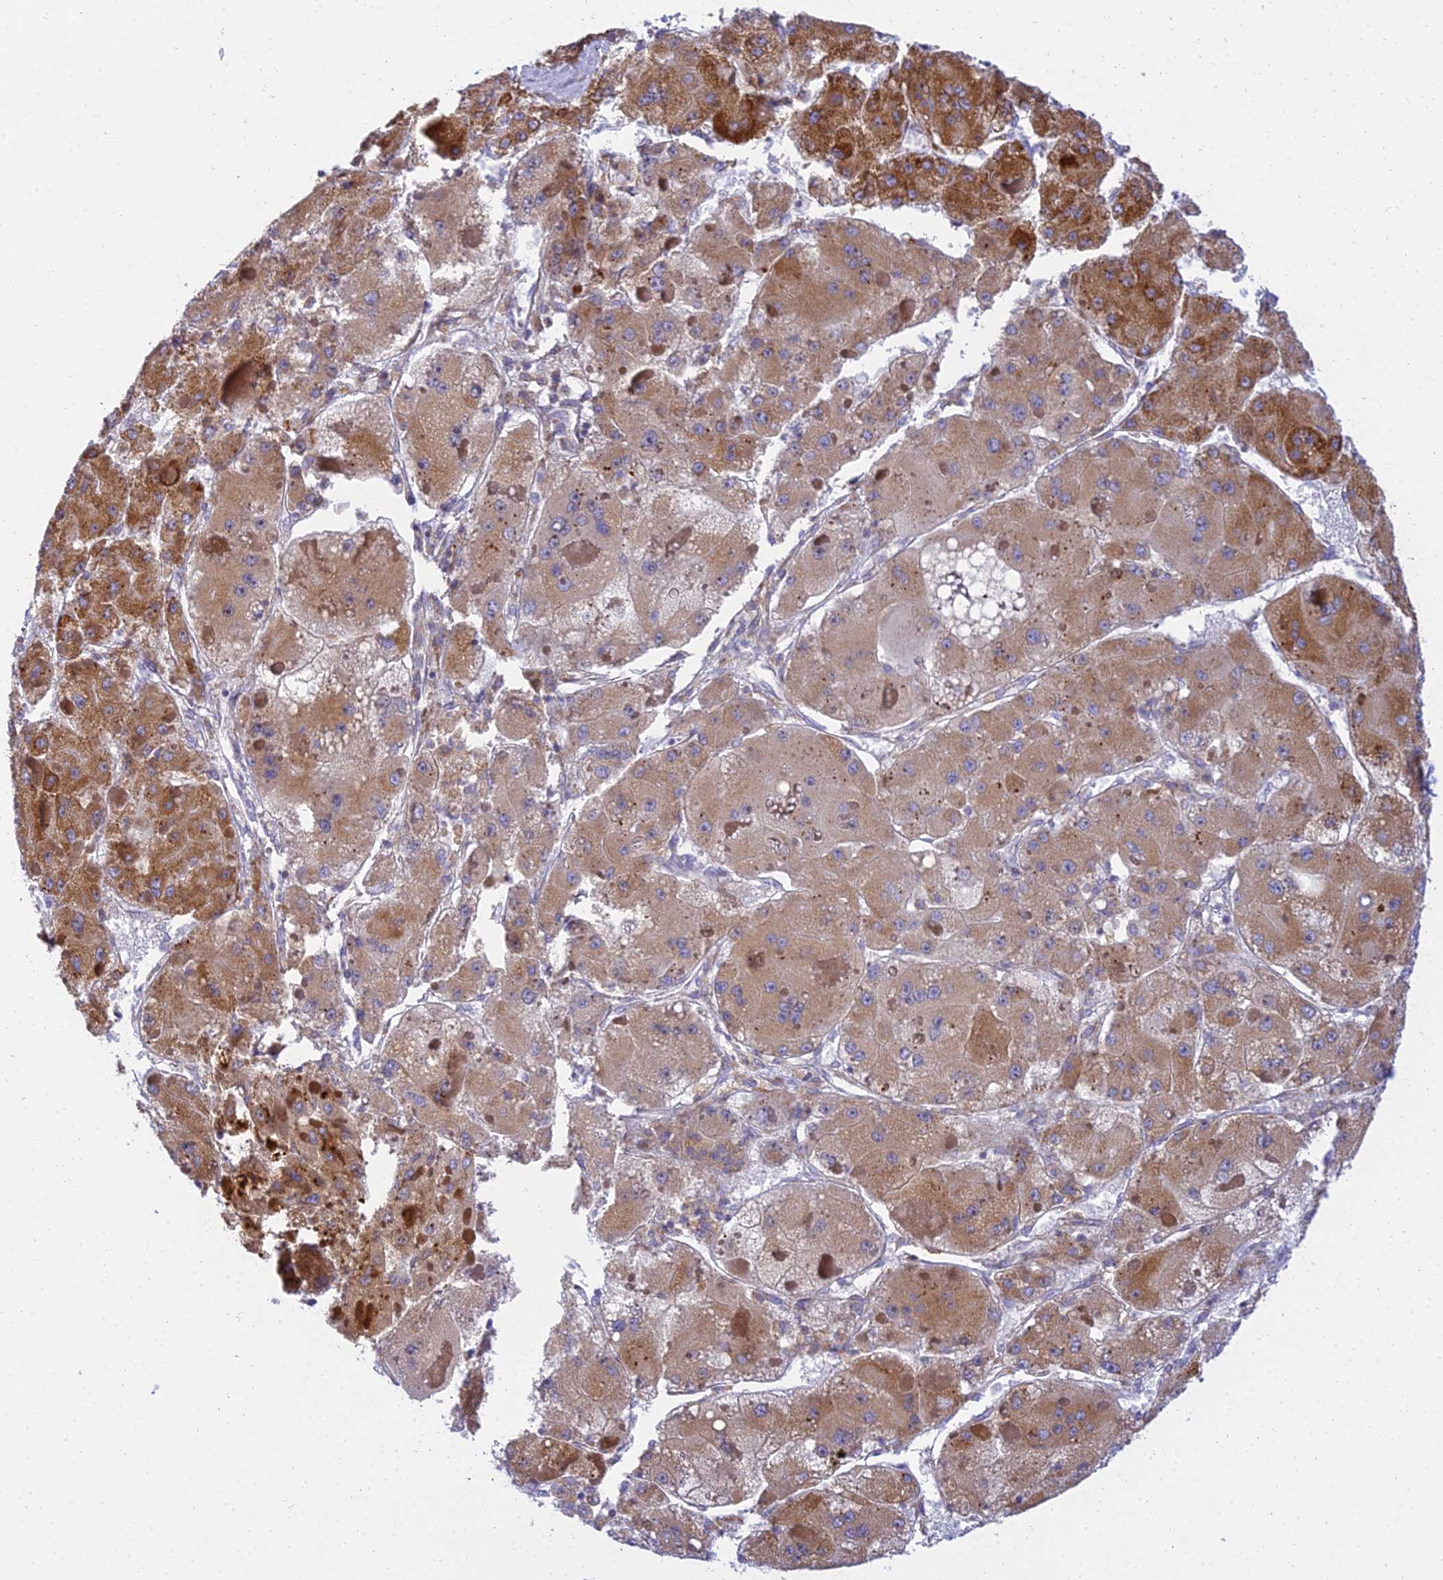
{"staining": {"intensity": "moderate", "quantity": ">75%", "location": "cytoplasmic/membranous"}, "tissue": "liver cancer", "cell_type": "Tumor cells", "image_type": "cancer", "snomed": [{"axis": "morphology", "description": "Carcinoma, Hepatocellular, NOS"}, {"axis": "topography", "description": "Liver"}], "caption": "Tumor cells reveal medium levels of moderate cytoplasmic/membranous positivity in about >75% of cells in hepatocellular carcinoma (liver). (DAB (3,3'-diaminobenzidine) IHC with brightfield microscopy, high magnification).", "gene": "CLCN7", "patient": {"sex": "female", "age": 73}}